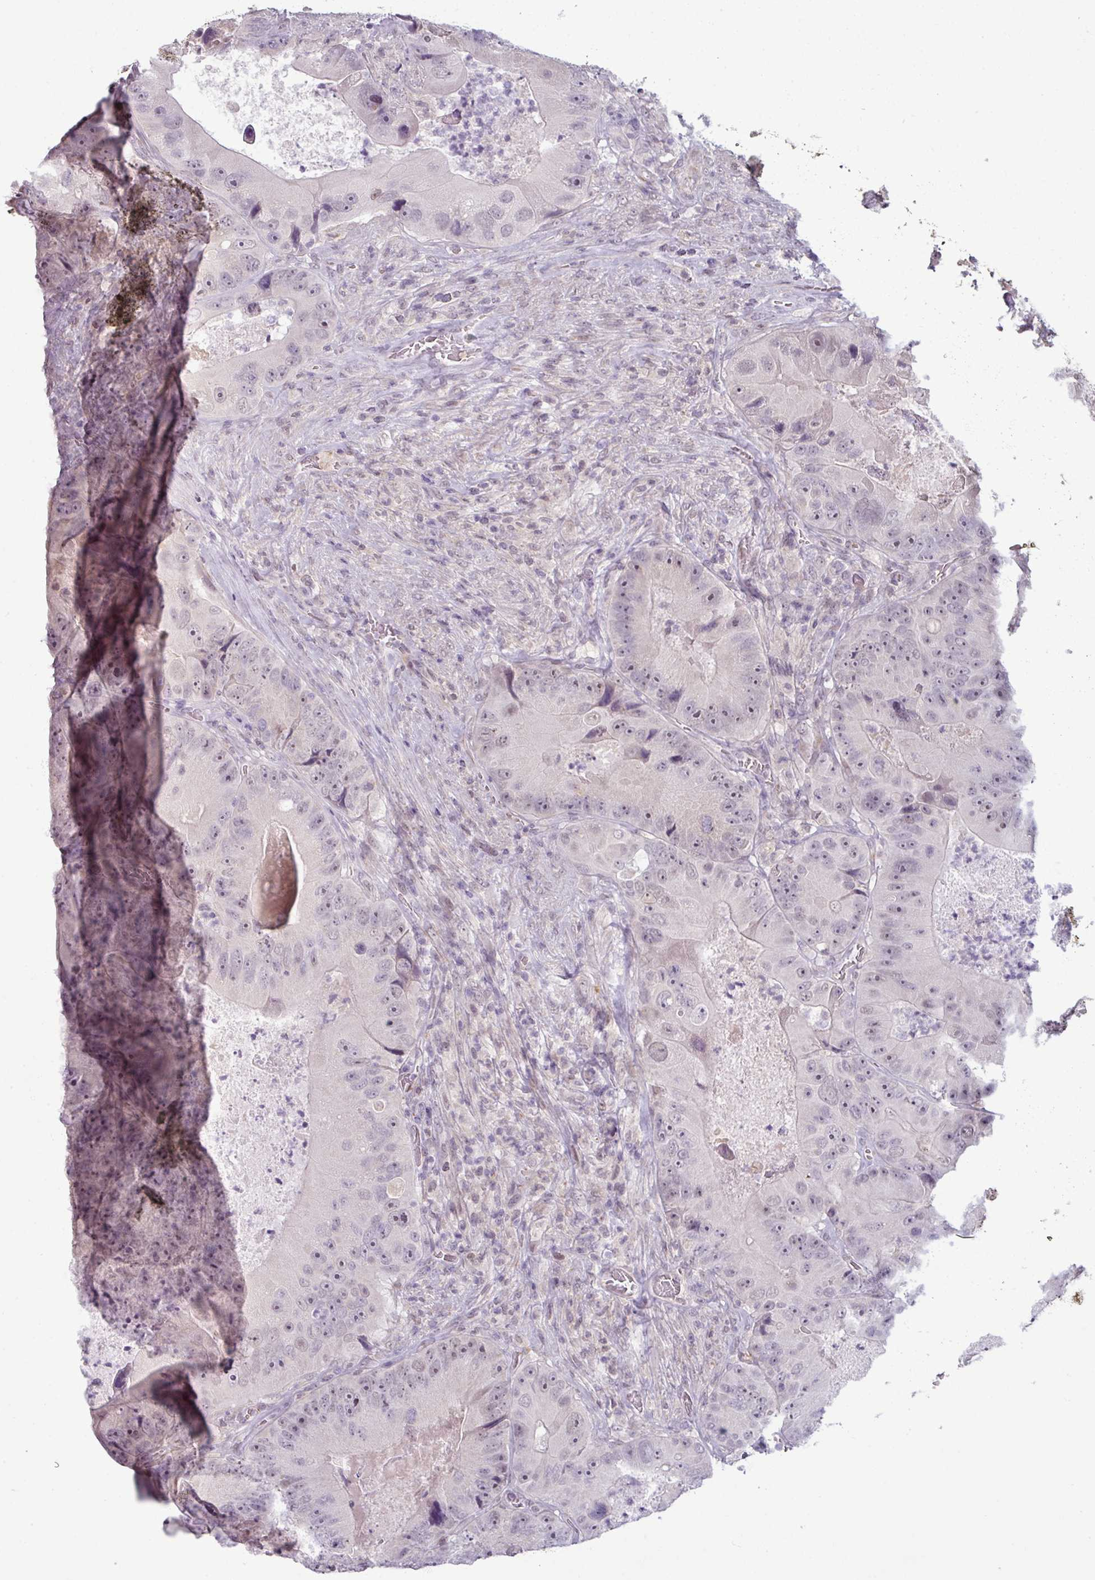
{"staining": {"intensity": "moderate", "quantity": "<25%", "location": "nuclear"}, "tissue": "colorectal cancer", "cell_type": "Tumor cells", "image_type": "cancer", "snomed": [{"axis": "morphology", "description": "Adenocarcinoma, NOS"}, {"axis": "topography", "description": "Colon"}], "caption": "Immunohistochemical staining of human colorectal cancer (adenocarcinoma) displays moderate nuclear protein expression in about <25% of tumor cells.", "gene": "UVSSA", "patient": {"sex": "female", "age": 86}}